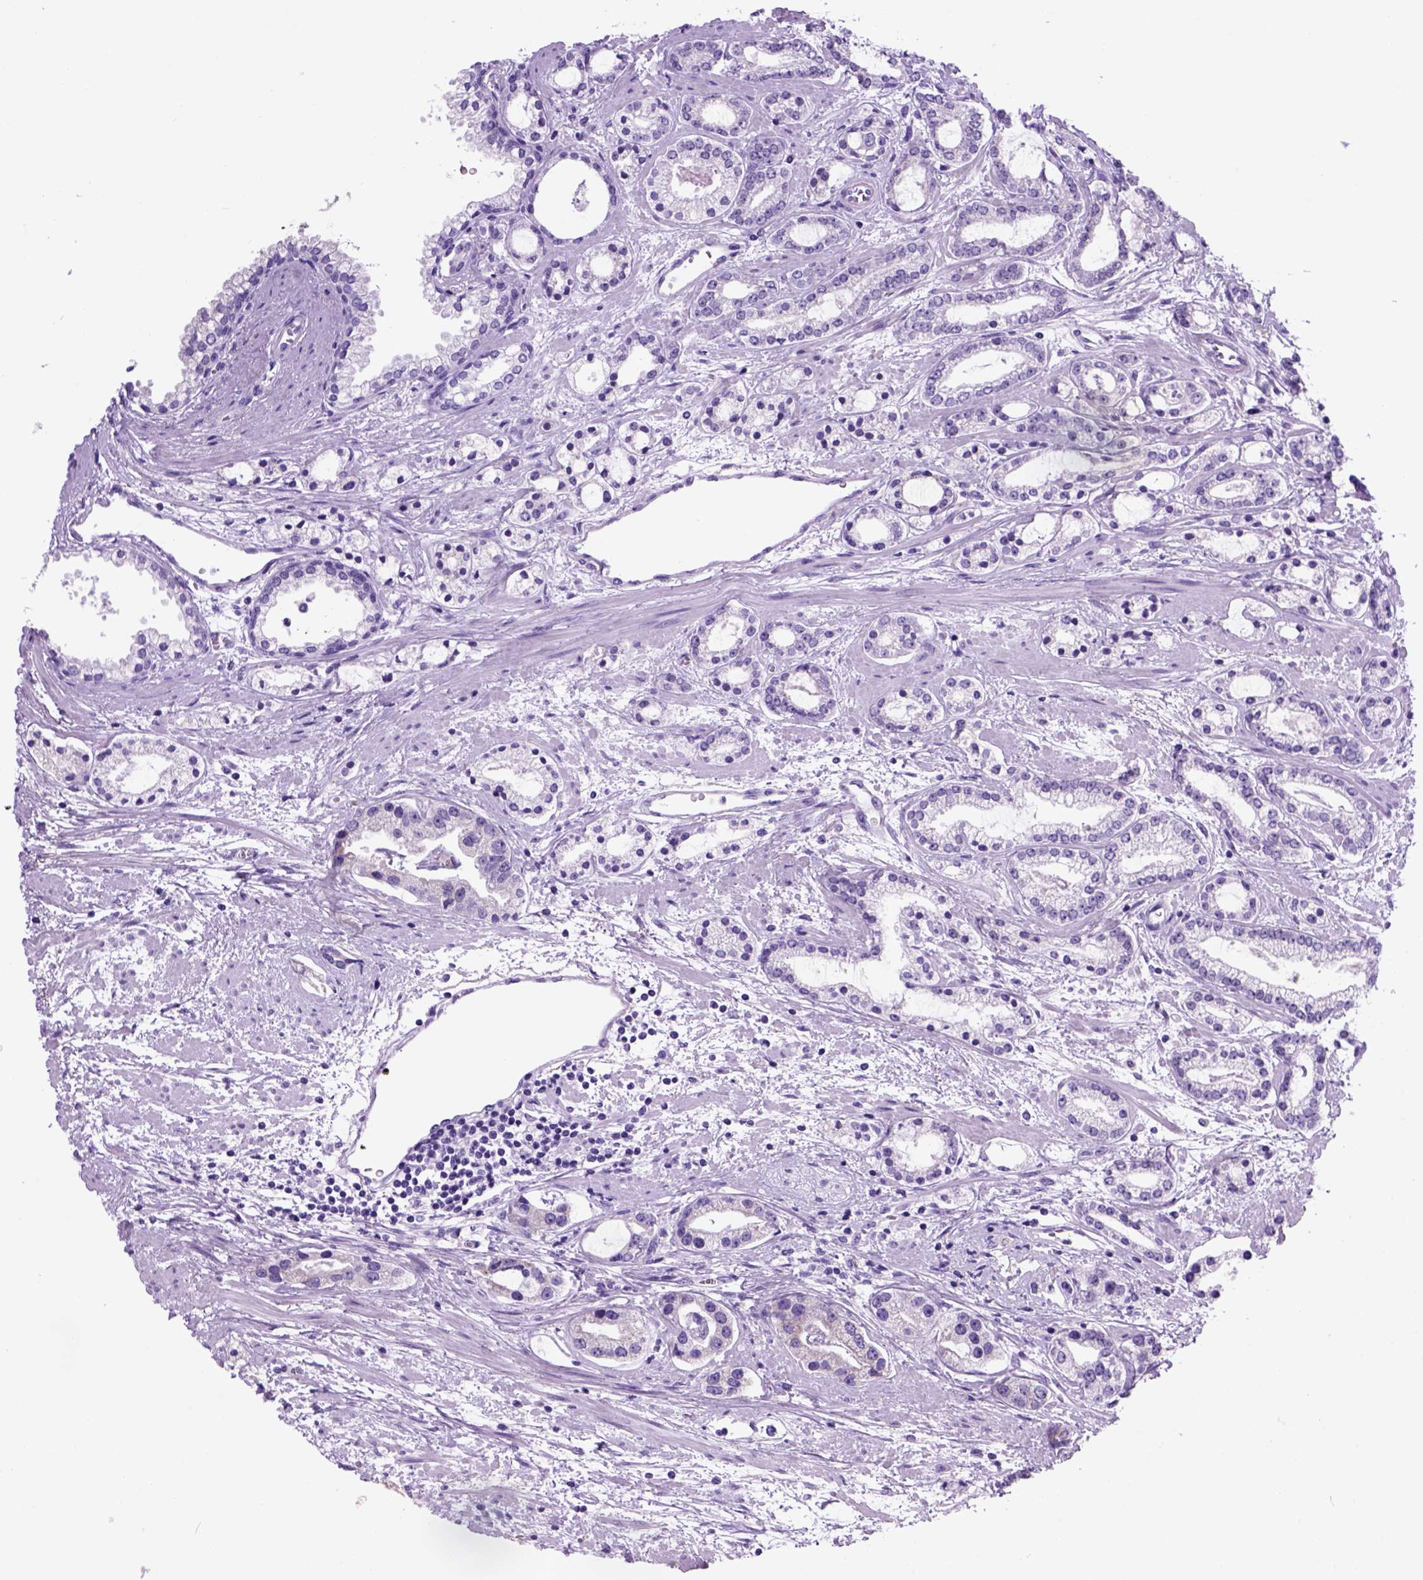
{"staining": {"intensity": "negative", "quantity": "none", "location": "none"}, "tissue": "prostate cancer", "cell_type": "Tumor cells", "image_type": "cancer", "snomed": [{"axis": "morphology", "description": "Adenocarcinoma, Medium grade"}, {"axis": "topography", "description": "Prostate"}], "caption": "This is an IHC image of human prostate cancer. There is no positivity in tumor cells.", "gene": "HHIPL2", "patient": {"sex": "male", "age": 57}}